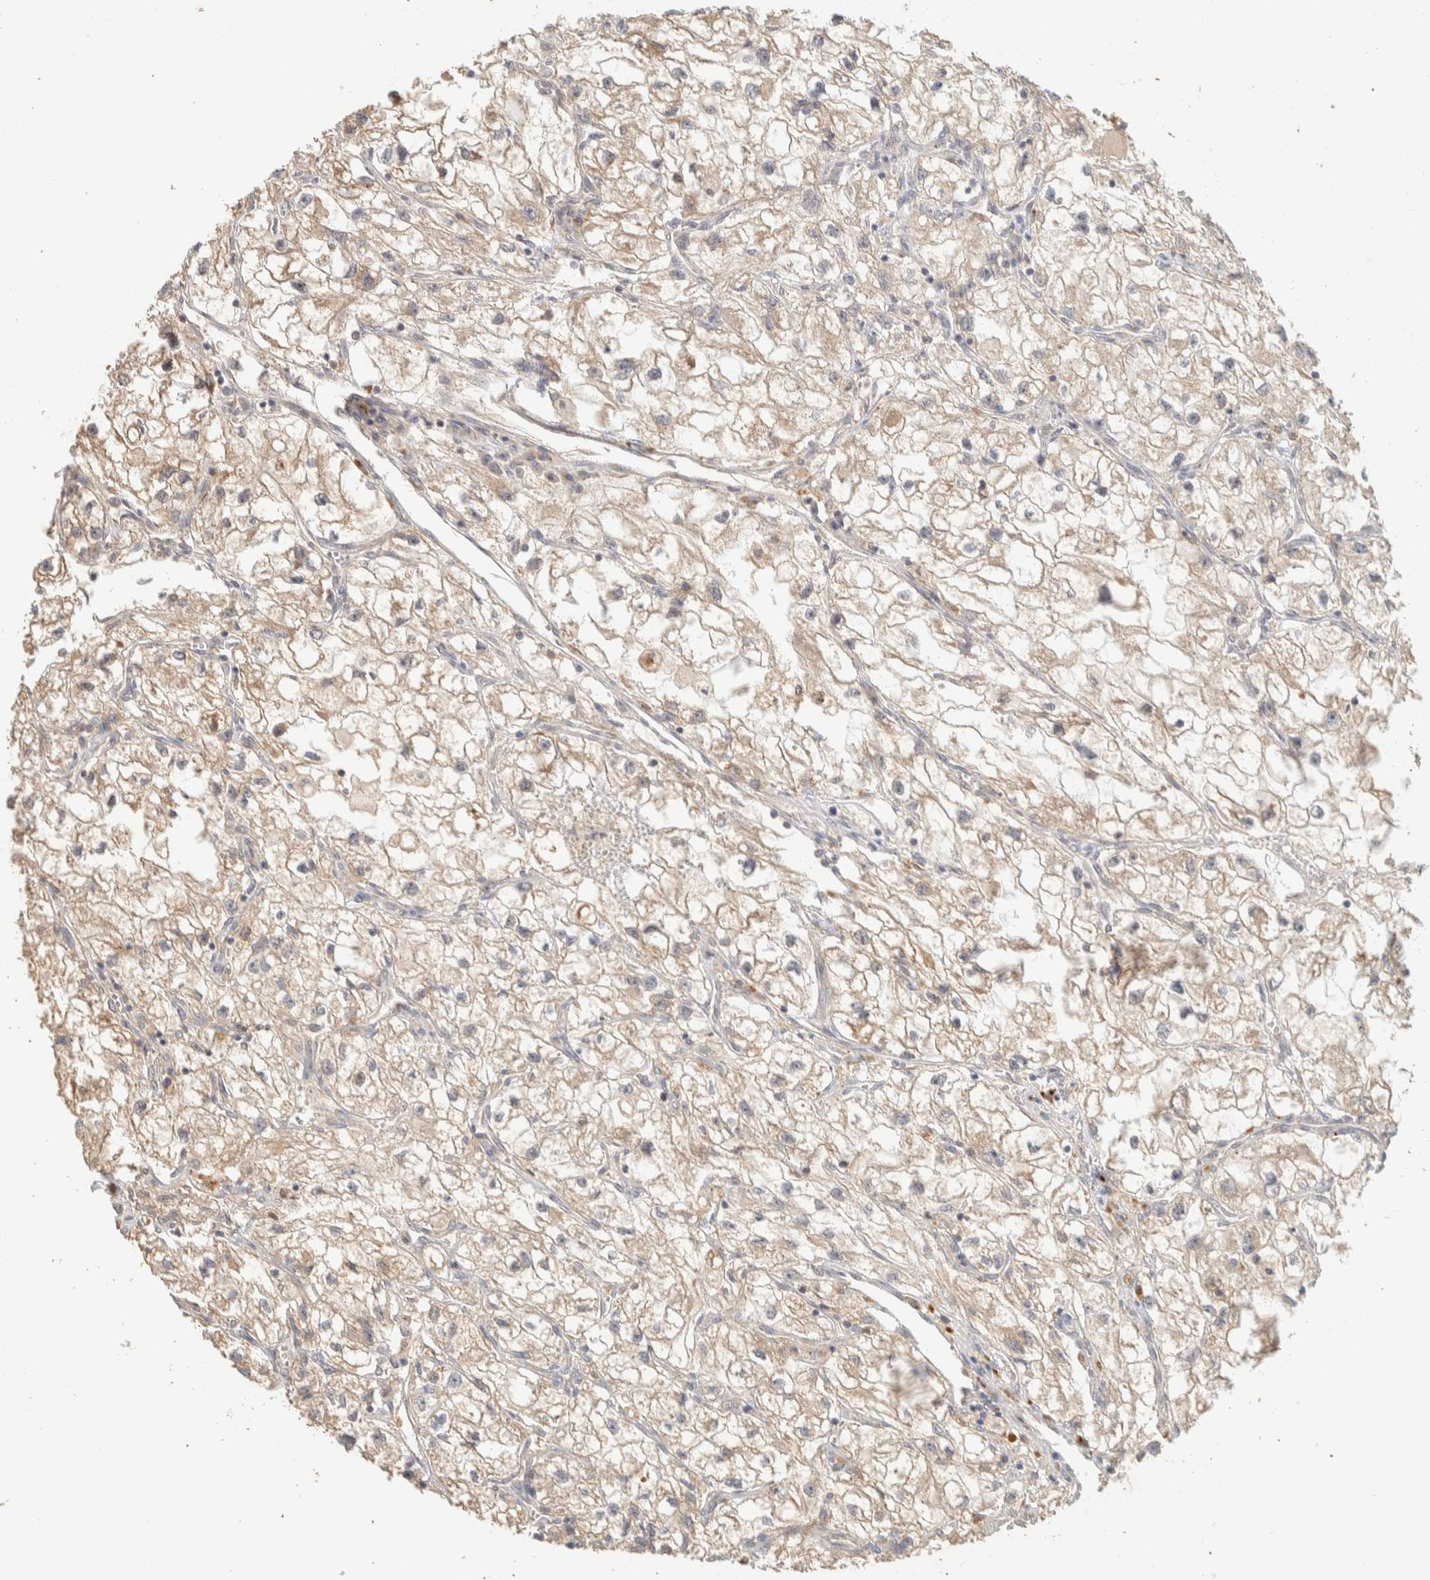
{"staining": {"intensity": "weak", "quantity": ">75%", "location": "cytoplasmic/membranous"}, "tissue": "renal cancer", "cell_type": "Tumor cells", "image_type": "cancer", "snomed": [{"axis": "morphology", "description": "Adenocarcinoma, NOS"}, {"axis": "topography", "description": "Kidney"}], "caption": "Renal cancer (adenocarcinoma) tissue displays weak cytoplasmic/membranous positivity in about >75% of tumor cells, visualized by immunohistochemistry.", "gene": "ITPA", "patient": {"sex": "female", "age": 70}}